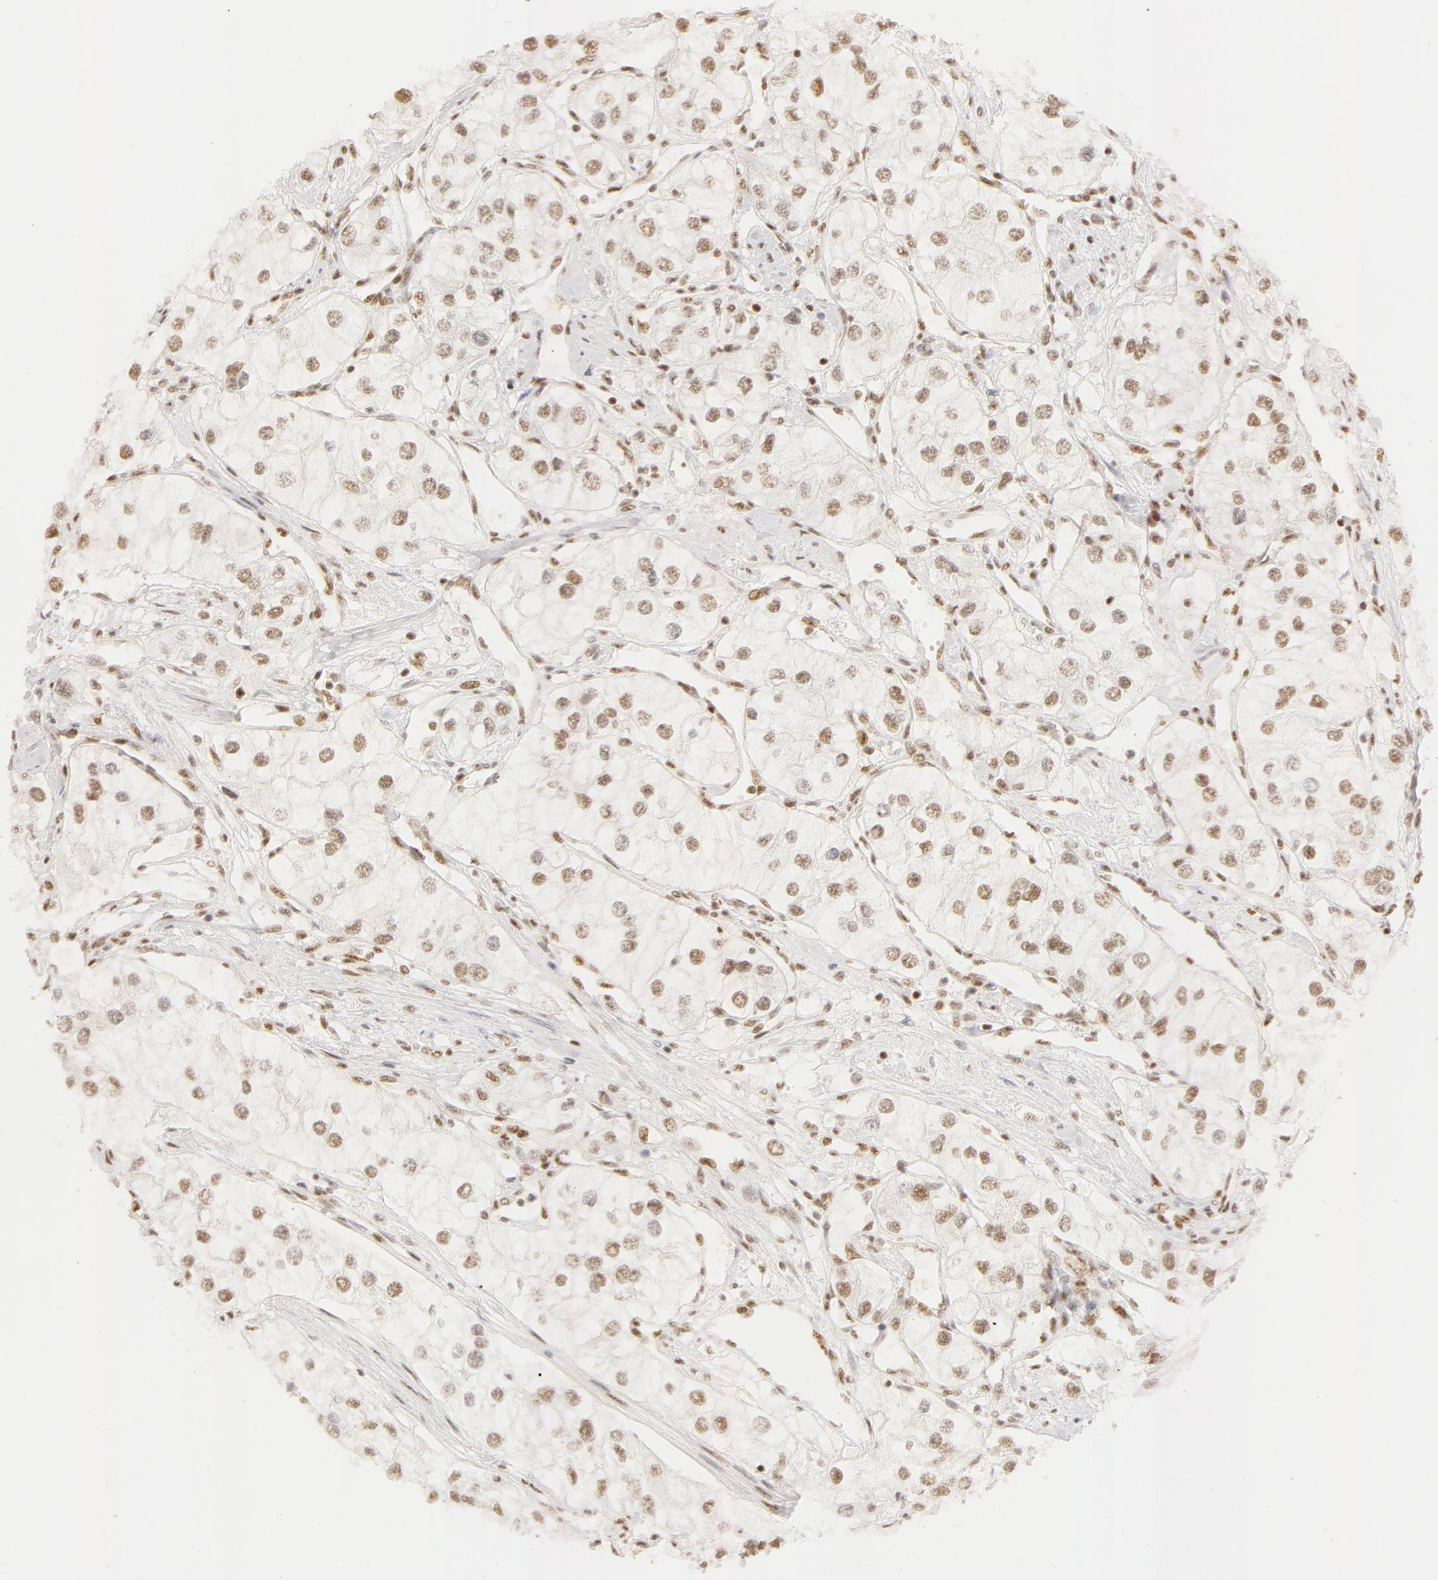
{"staining": {"intensity": "weak", "quantity": "25%-75%", "location": "nuclear"}, "tissue": "renal cancer", "cell_type": "Tumor cells", "image_type": "cancer", "snomed": [{"axis": "morphology", "description": "Adenocarcinoma, NOS"}, {"axis": "topography", "description": "Kidney"}], "caption": "Renal adenocarcinoma tissue displays weak nuclear positivity in about 25%-75% of tumor cells, visualized by immunohistochemistry.", "gene": "RBM39", "patient": {"sex": "male", "age": 57}}